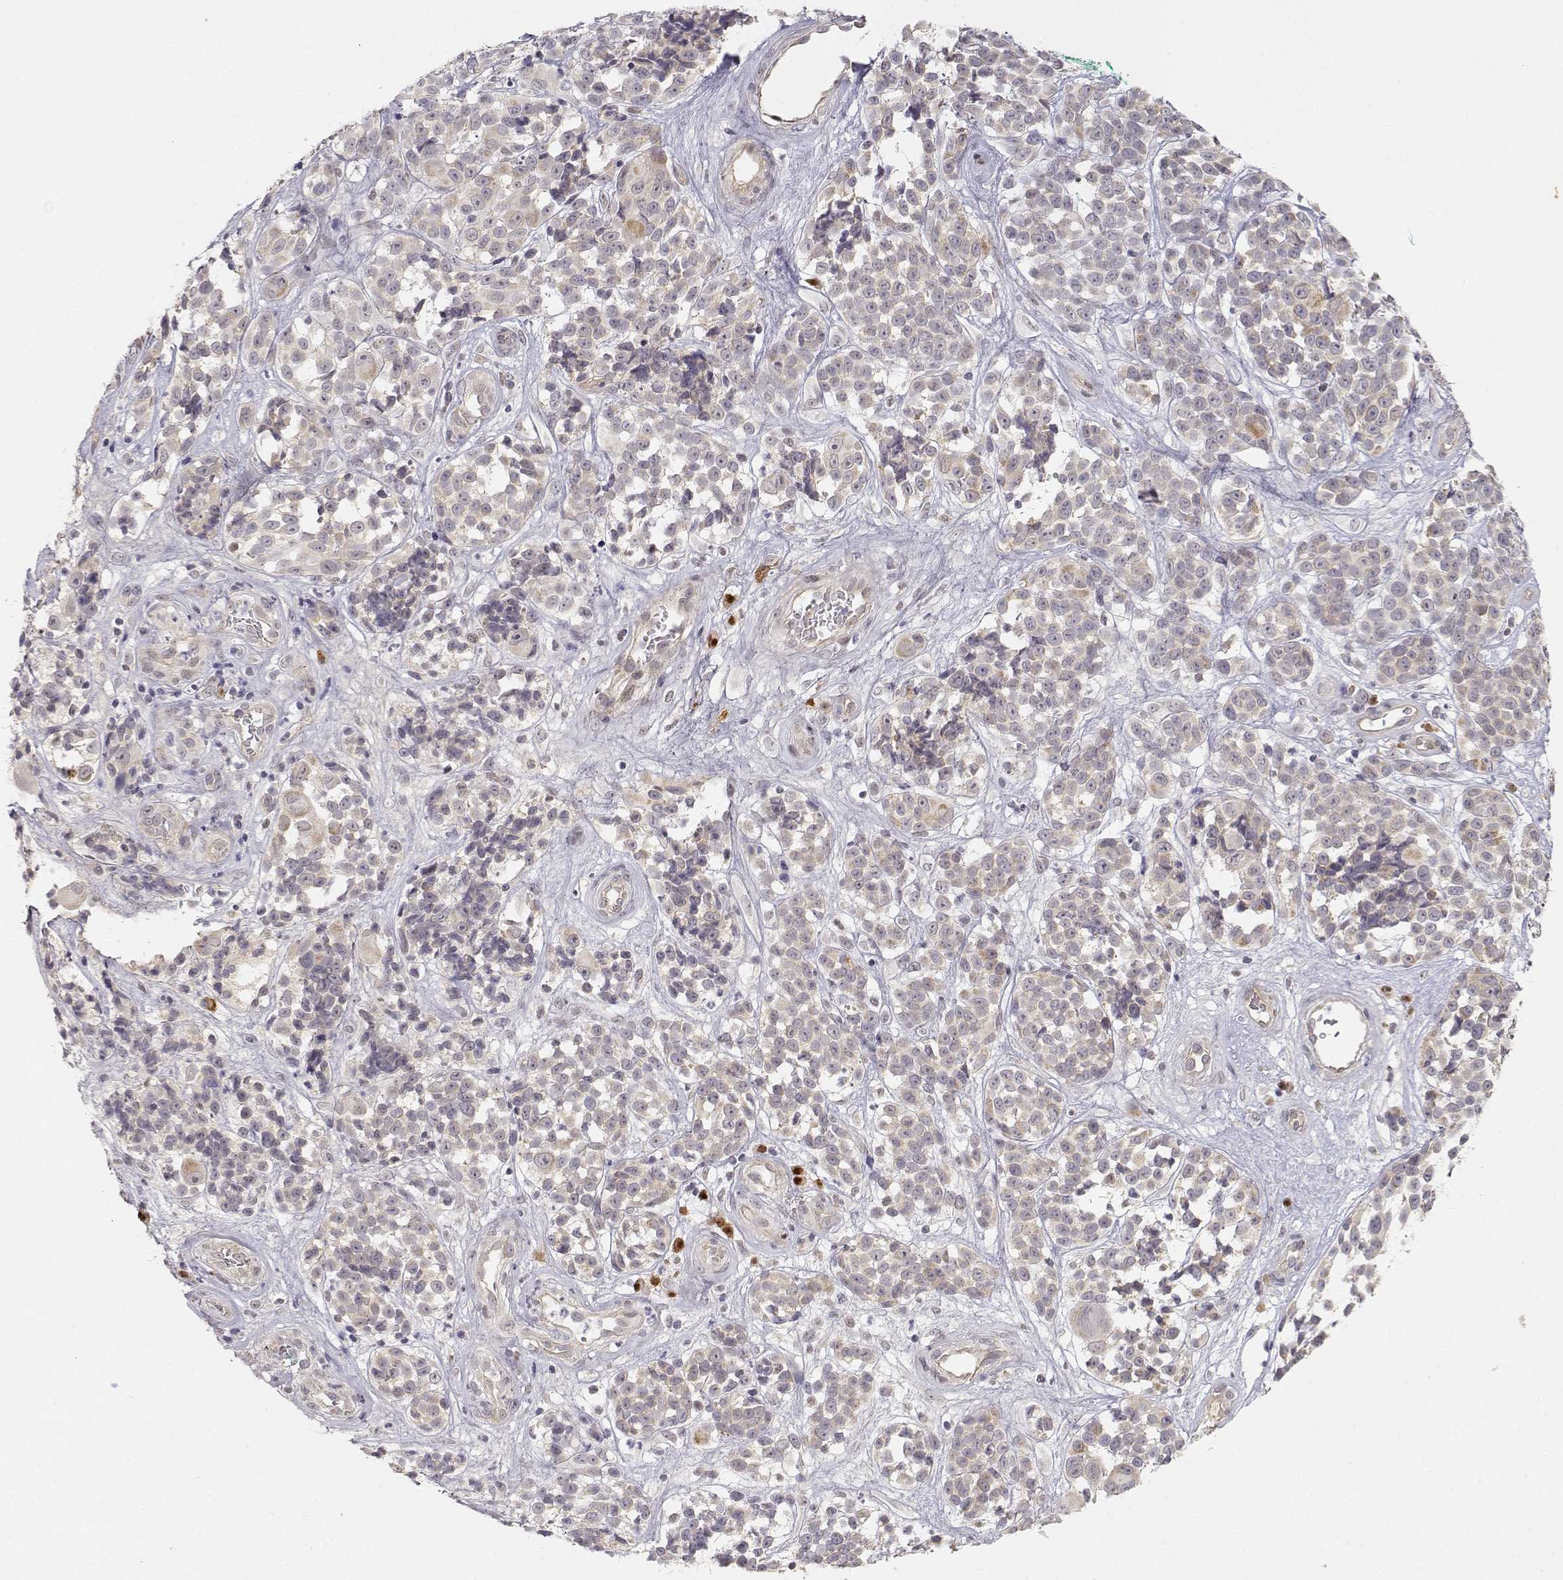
{"staining": {"intensity": "negative", "quantity": "none", "location": "none"}, "tissue": "melanoma", "cell_type": "Tumor cells", "image_type": "cancer", "snomed": [{"axis": "morphology", "description": "Malignant melanoma, NOS"}, {"axis": "topography", "description": "Skin"}], "caption": "Tumor cells show no significant staining in melanoma.", "gene": "EAF2", "patient": {"sex": "female", "age": 88}}